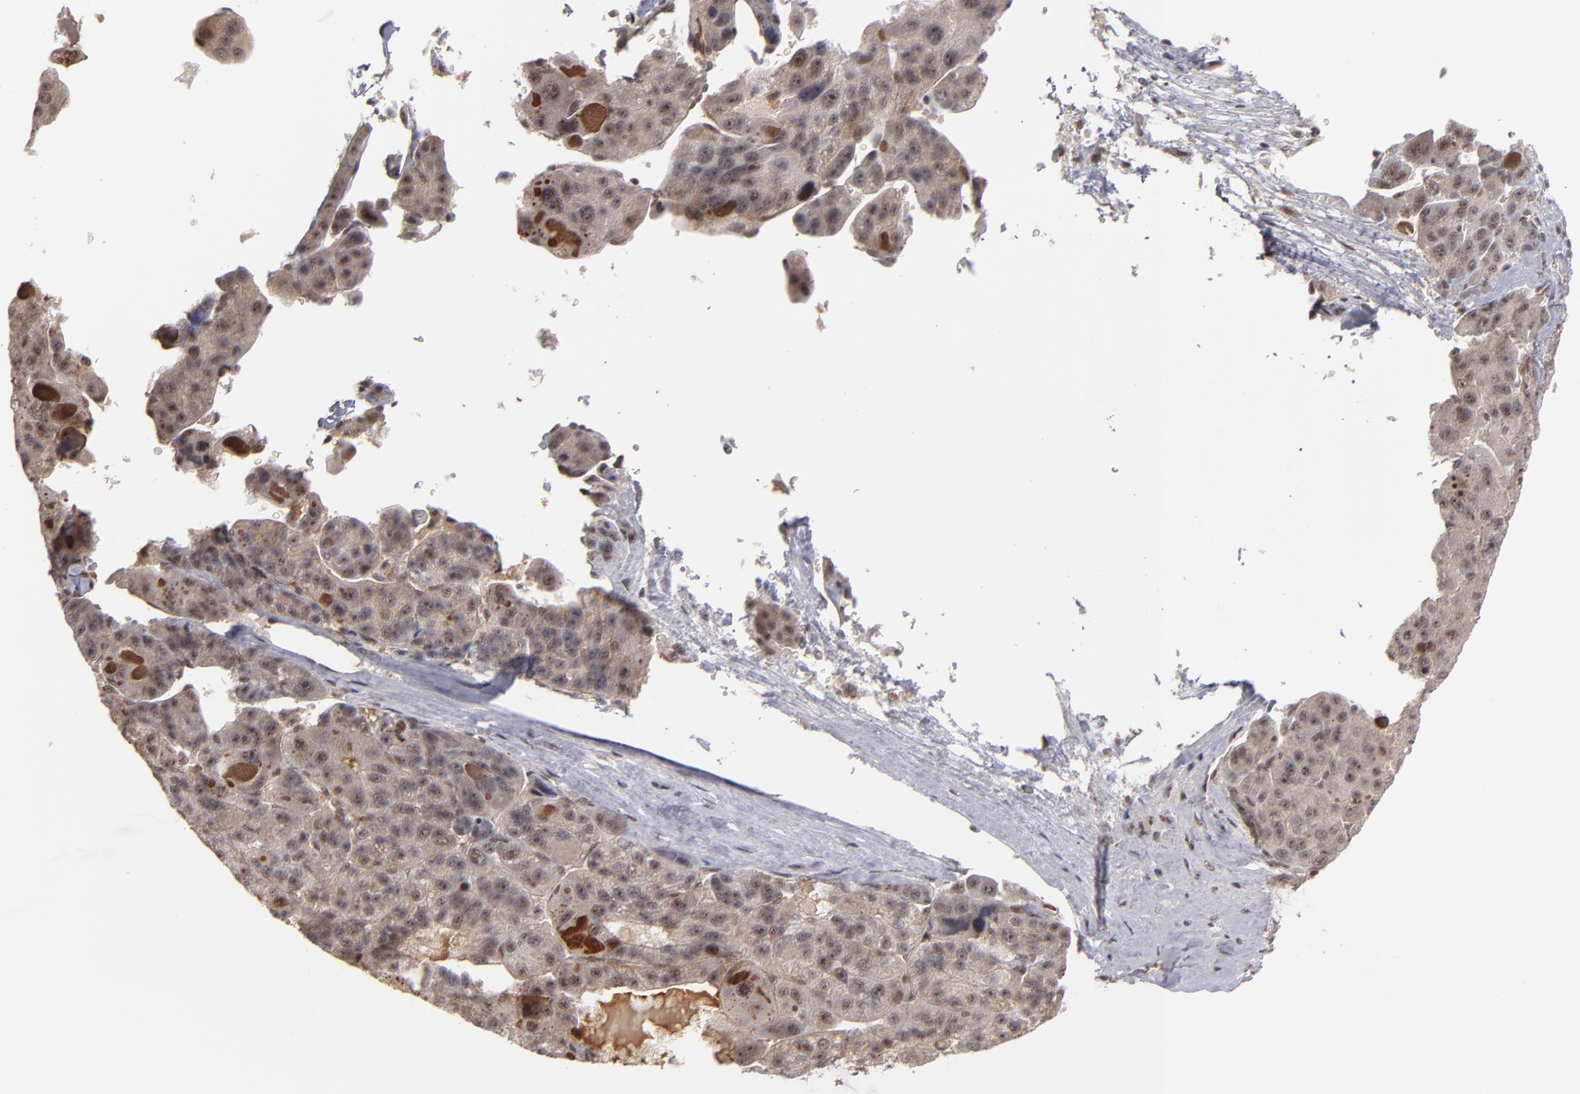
{"staining": {"intensity": "moderate", "quantity": "25%-75%", "location": "nuclear"}, "tissue": "liver cancer", "cell_type": "Tumor cells", "image_type": "cancer", "snomed": [{"axis": "morphology", "description": "Carcinoma, Hepatocellular, NOS"}, {"axis": "topography", "description": "Liver"}], "caption": "The photomicrograph demonstrates immunohistochemical staining of liver cancer (hepatocellular carcinoma). There is moderate nuclear expression is identified in approximately 25%-75% of tumor cells.", "gene": "ZNF234", "patient": {"sex": "male", "age": 76}}